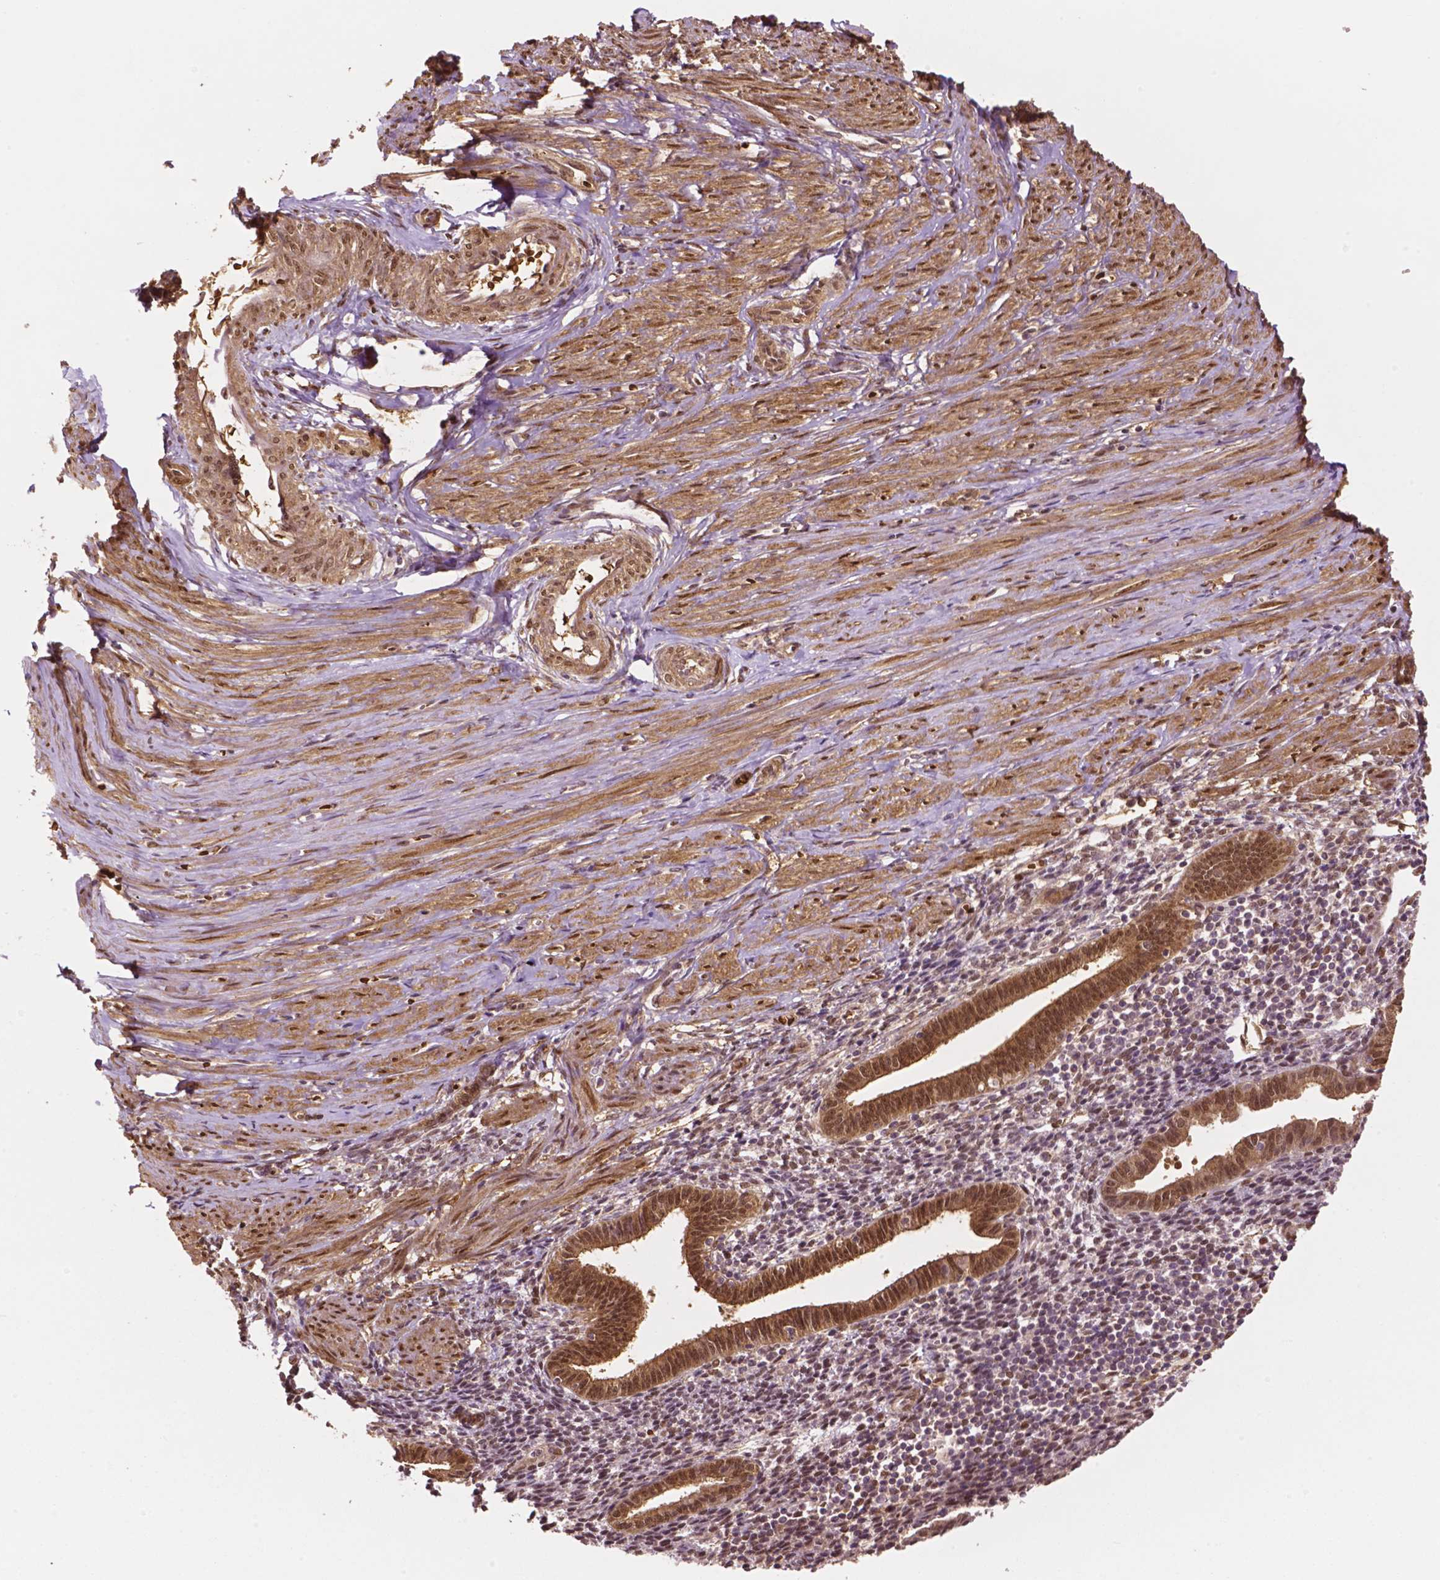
{"staining": {"intensity": "negative", "quantity": "none", "location": "none"}, "tissue": "endometrium", "cell_type": "Cells in endometrial stroma", "image_type": "normal", "snomed": [{"axis": "morphology", "description": "Normal tissue, NOS"}, {"axis": "topography", "description": "Endometrium"}], "caption": "Immunohistochemistry of benign endometrium displays no positivity in cells in endometrial stroma. (DAB immunohistochemistry (IHC) with hematoxylin counter stain).", "gene": "YAP1", "patient": {"sex": "female", "age": 37}}